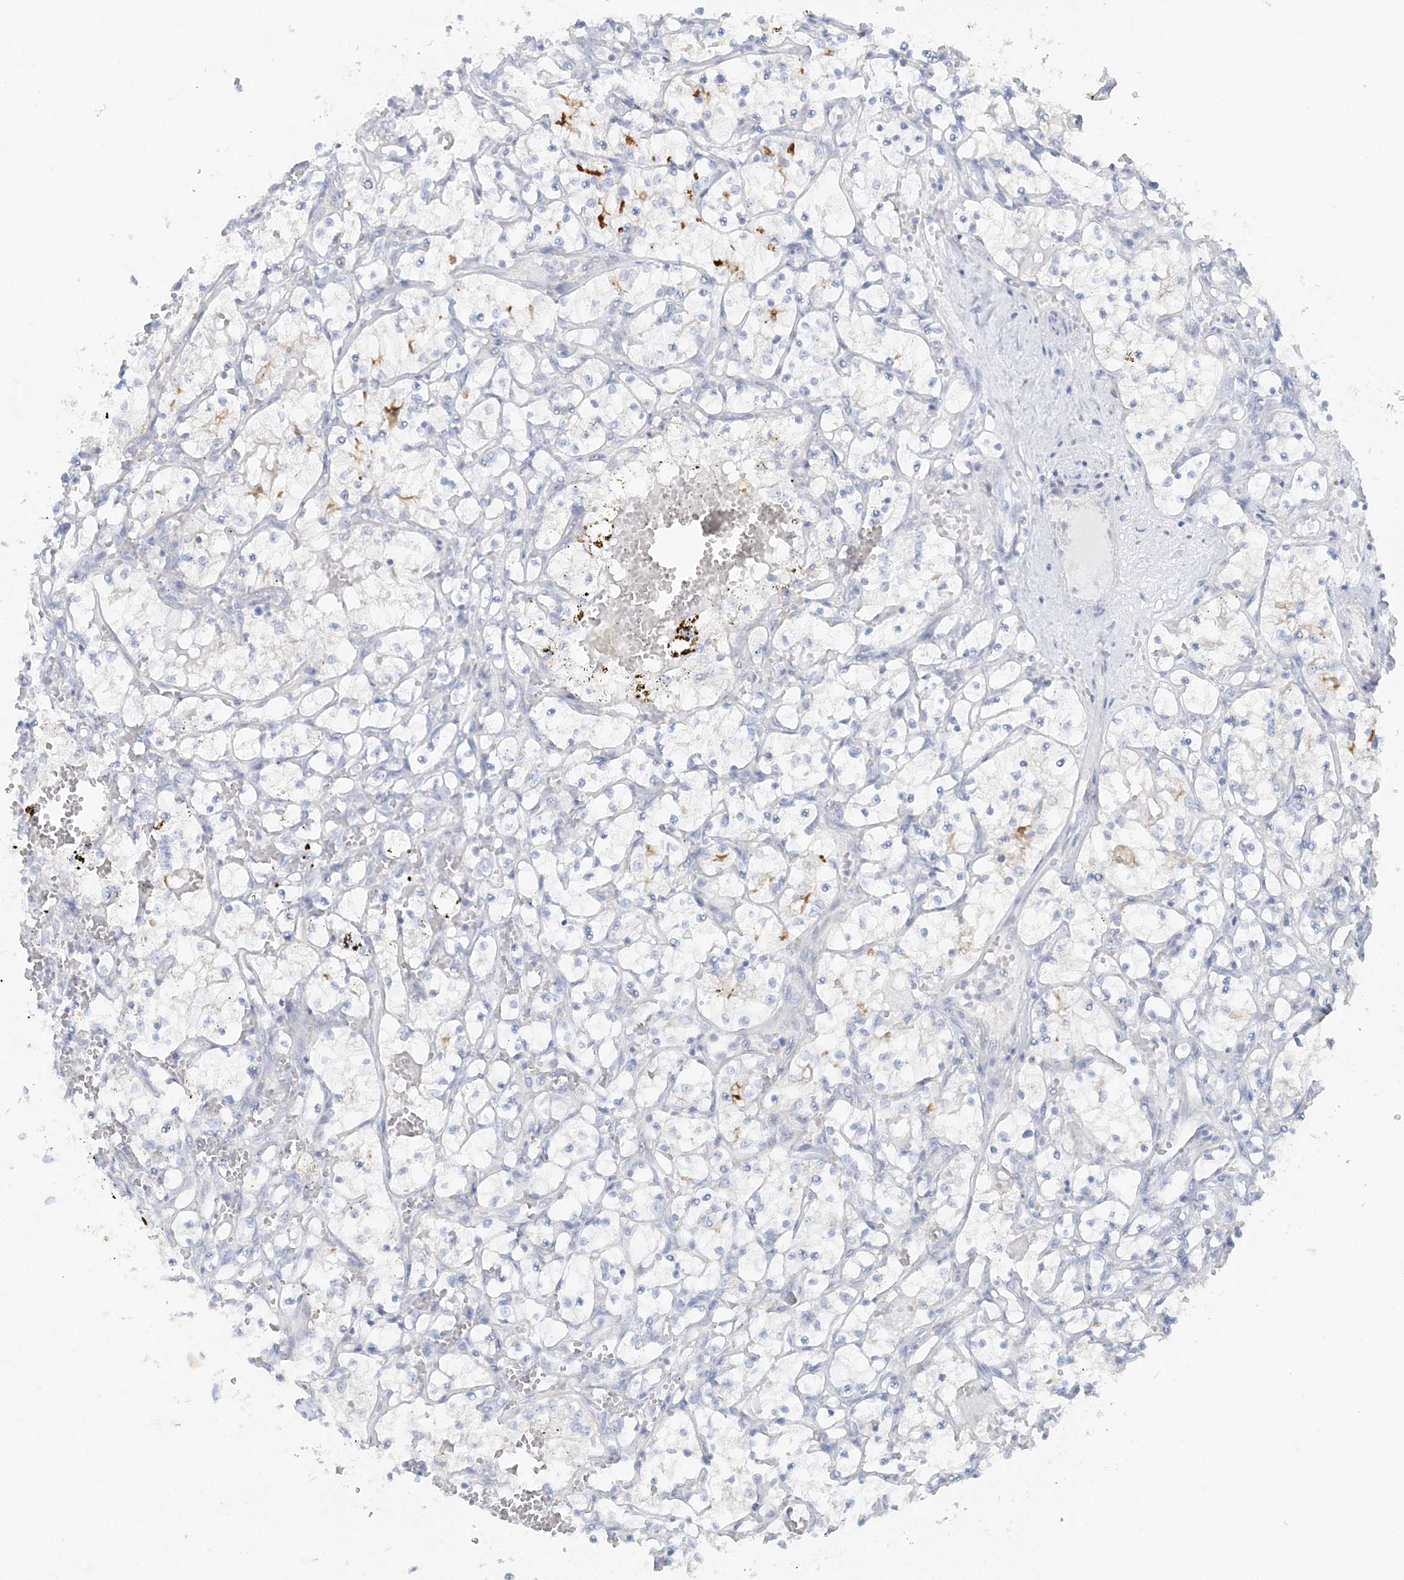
{"staining": {"intensity": "negative", "quantity": "none", "location": "none"}, "tissue": "renal cancer", "cell_type": "Tumor cells", "image_type": "cancer", "snomed": [{"axis": "morphology", "description": "Adenocarcinoma, NOS"}, {"axis": "topography", "description": "Kidney"}], "caption": "Tumor cells are negative for brown protein staining in adenocarcinoma (renal).", "gene": "TBC1D5", "patient": {"sex": "female", "age": 69}}